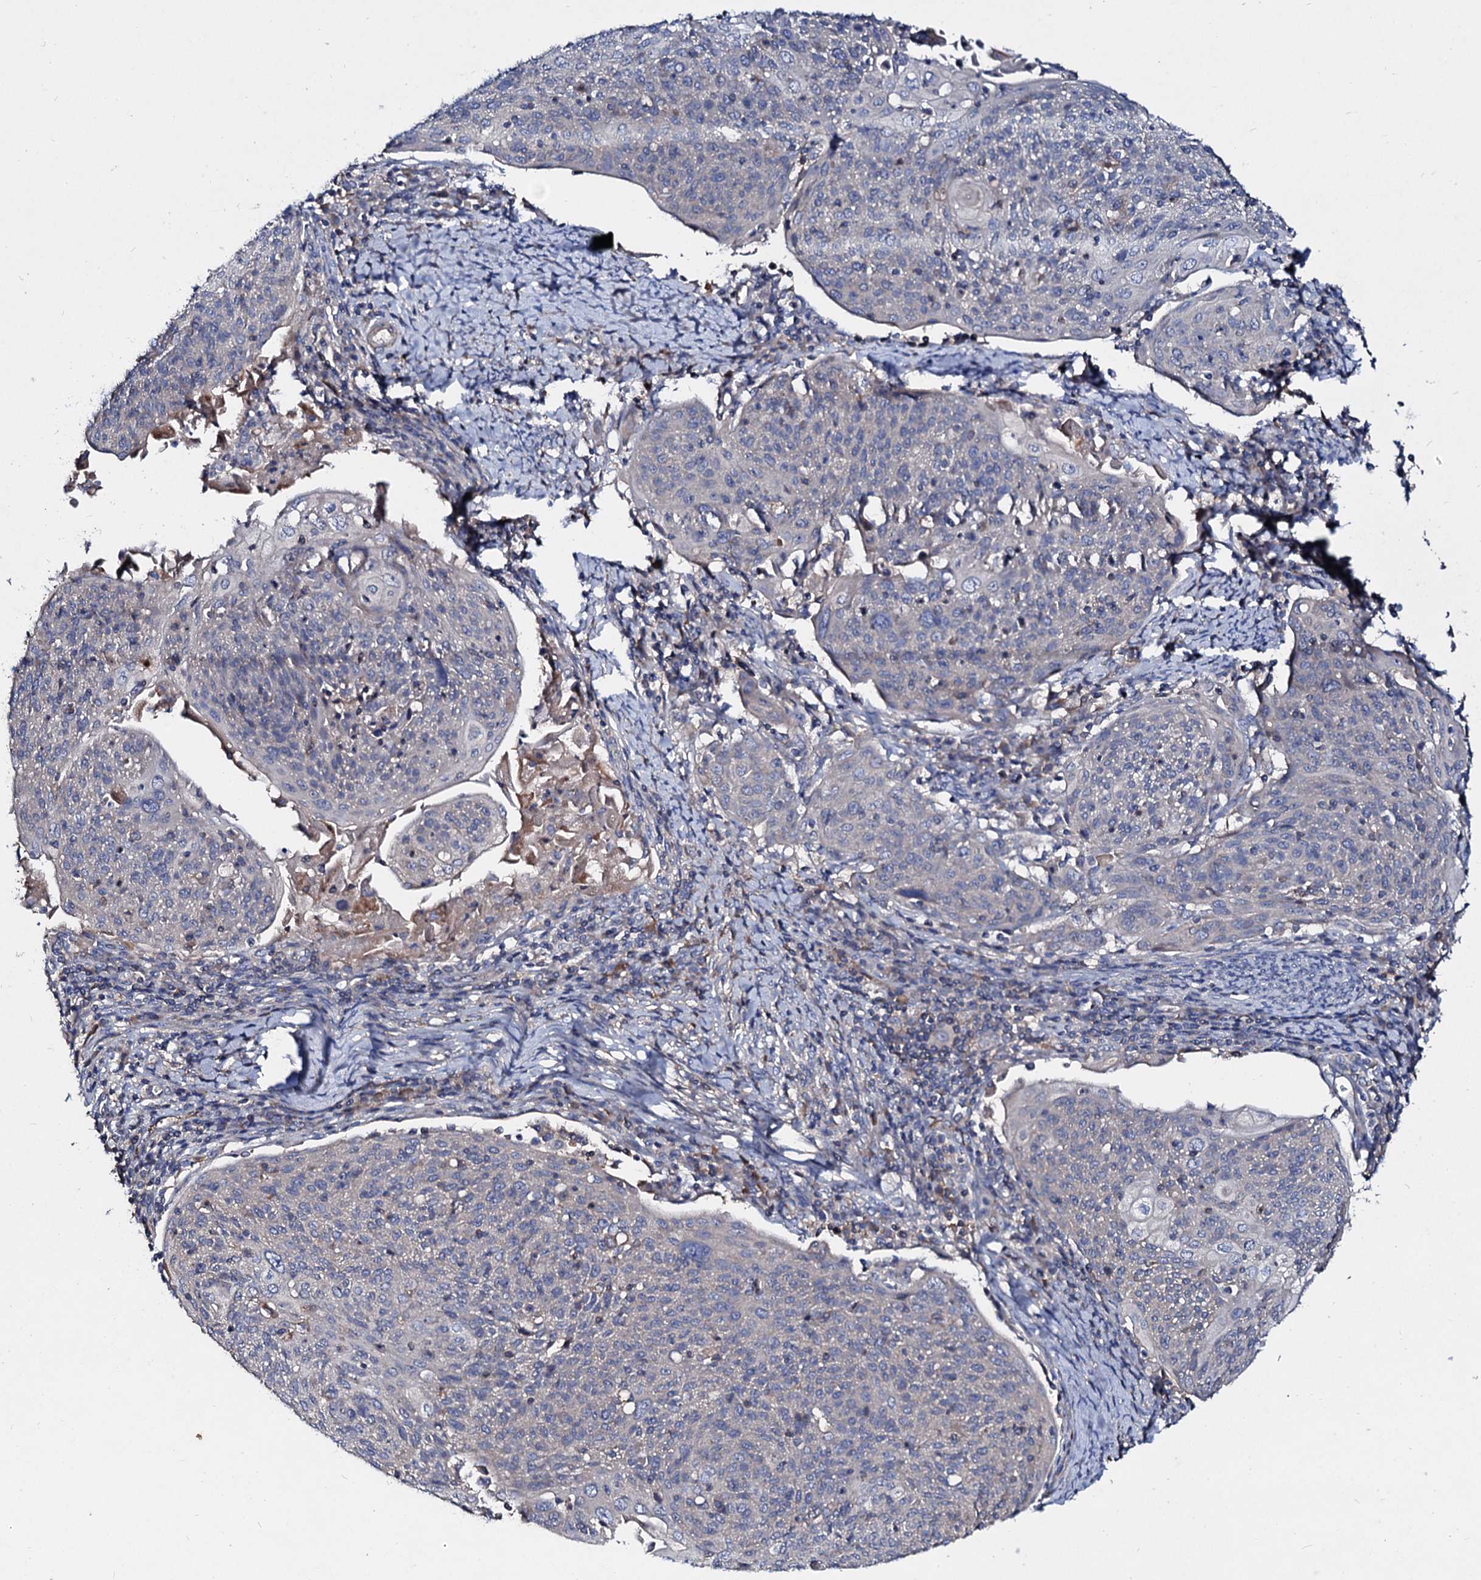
{"staining": {"intensity": "negative", "quantity": "none", "location": "none"}, "tissue": "cervical cancer", "cell_type": "Tumor cells", "image_type": "cancer", "snomed": [{"axis": "morphology", "description": "Squamous cell carcinoma, NOS"}, {"axis": "topography", "description": "Cervix"}], "caption": "Cervical cancer was stained to show a protein in brown. There is no significant positivity in tumor cells.", "gene": "FIBIN", "patient": {"sex": "female", "age": 67}}